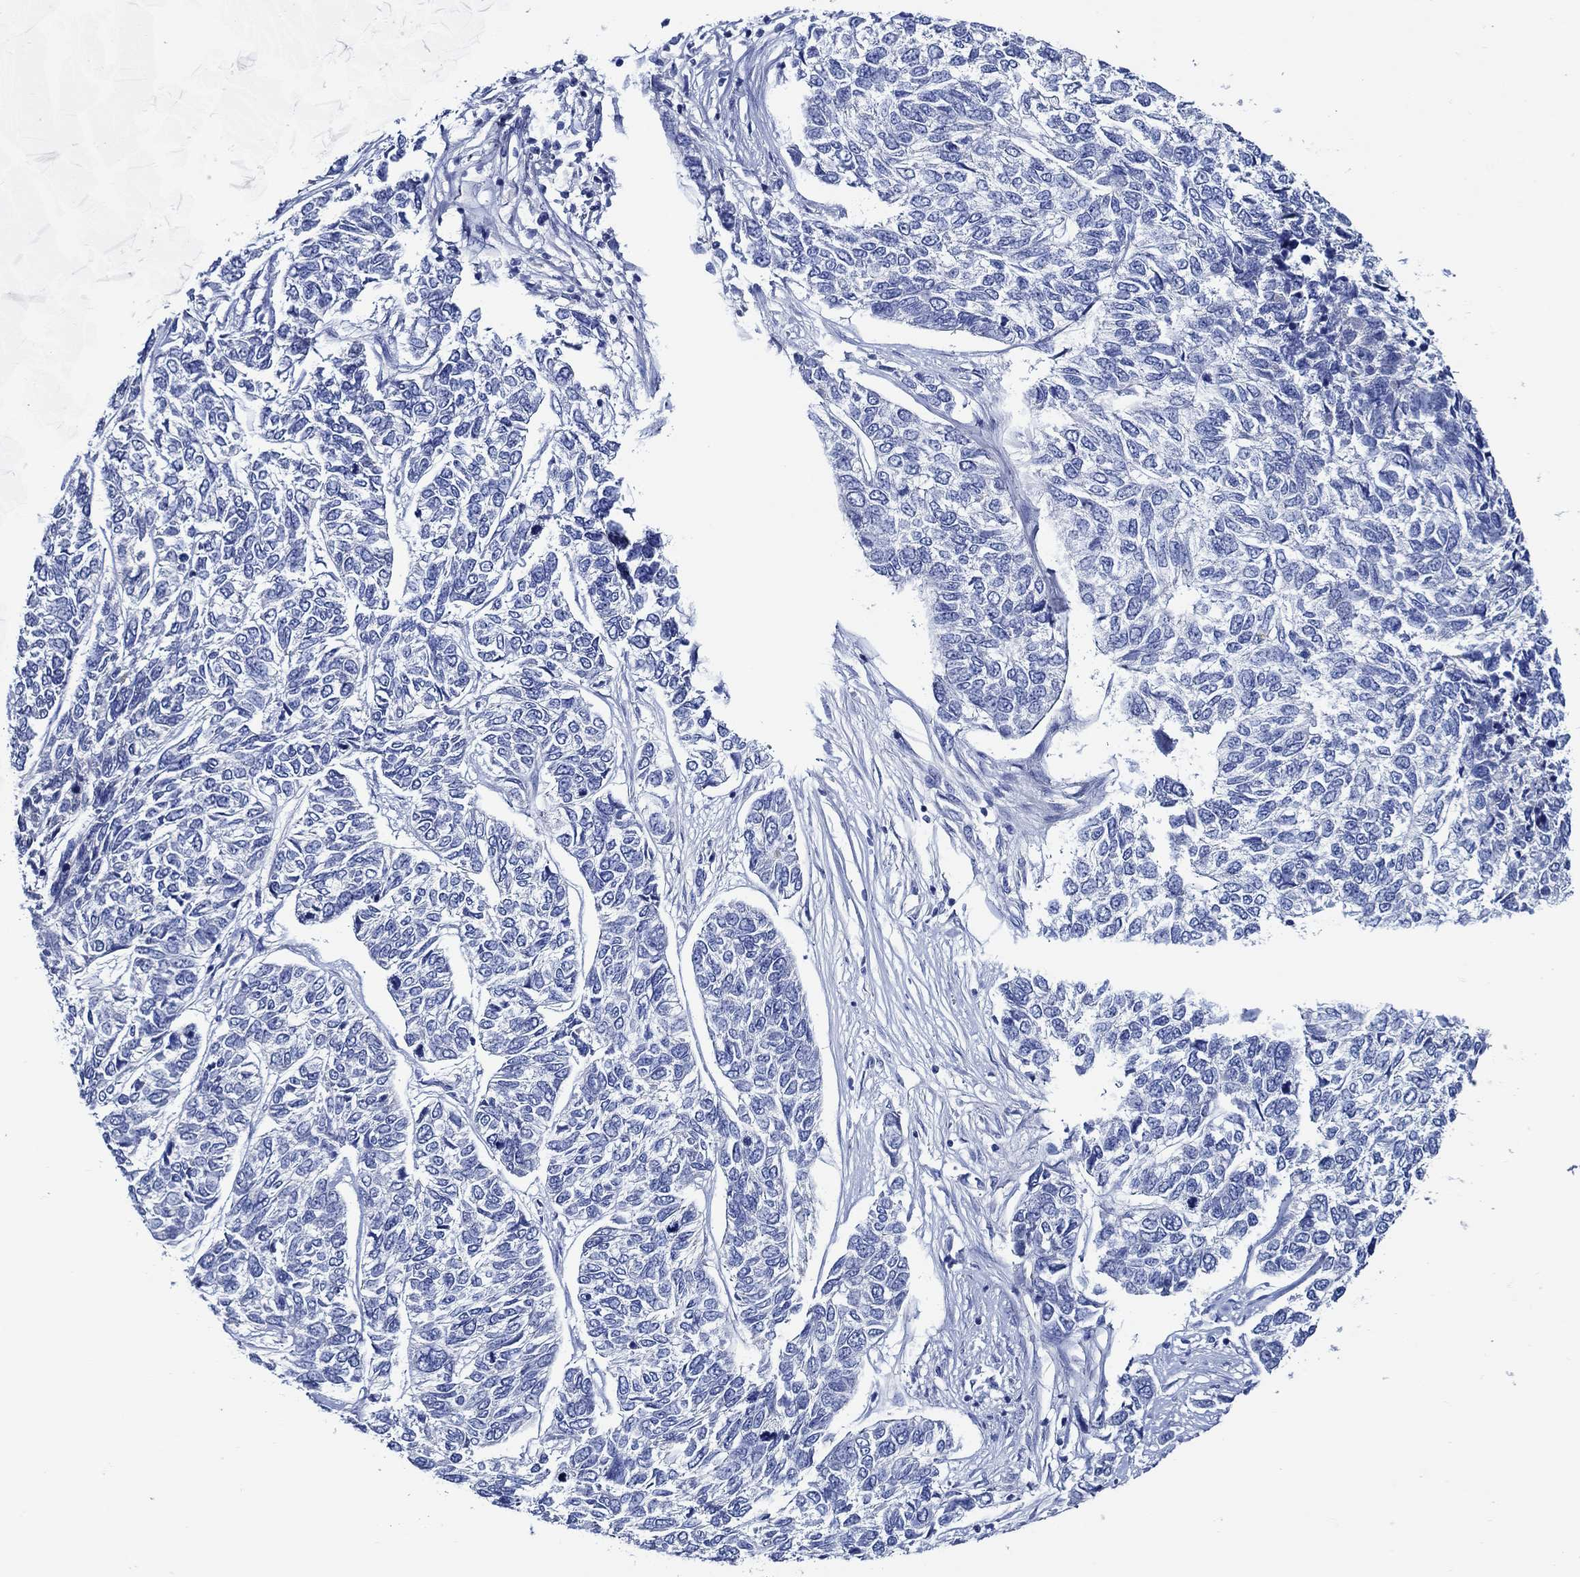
{"staining": {"intensity": "negative", "quantity": "none", "location": "none"}, "tissue": "skin cancer", "cell_type": "Tumor cells", "image_type": "cancer", "snomed": [{"axis": "morphology", "description": "Basal cell carcinoma"}, {"axis": "topography", "description": "Skin"}], "caption": "Immunohistochemistry (IHC) histopathology image of skin cancer (basal cell carcinoma) stained for a protein (brown), which displays no staining in tumor cells.", "gene": "SKOR1", "patient": {"sex": "female", "age": 65}}